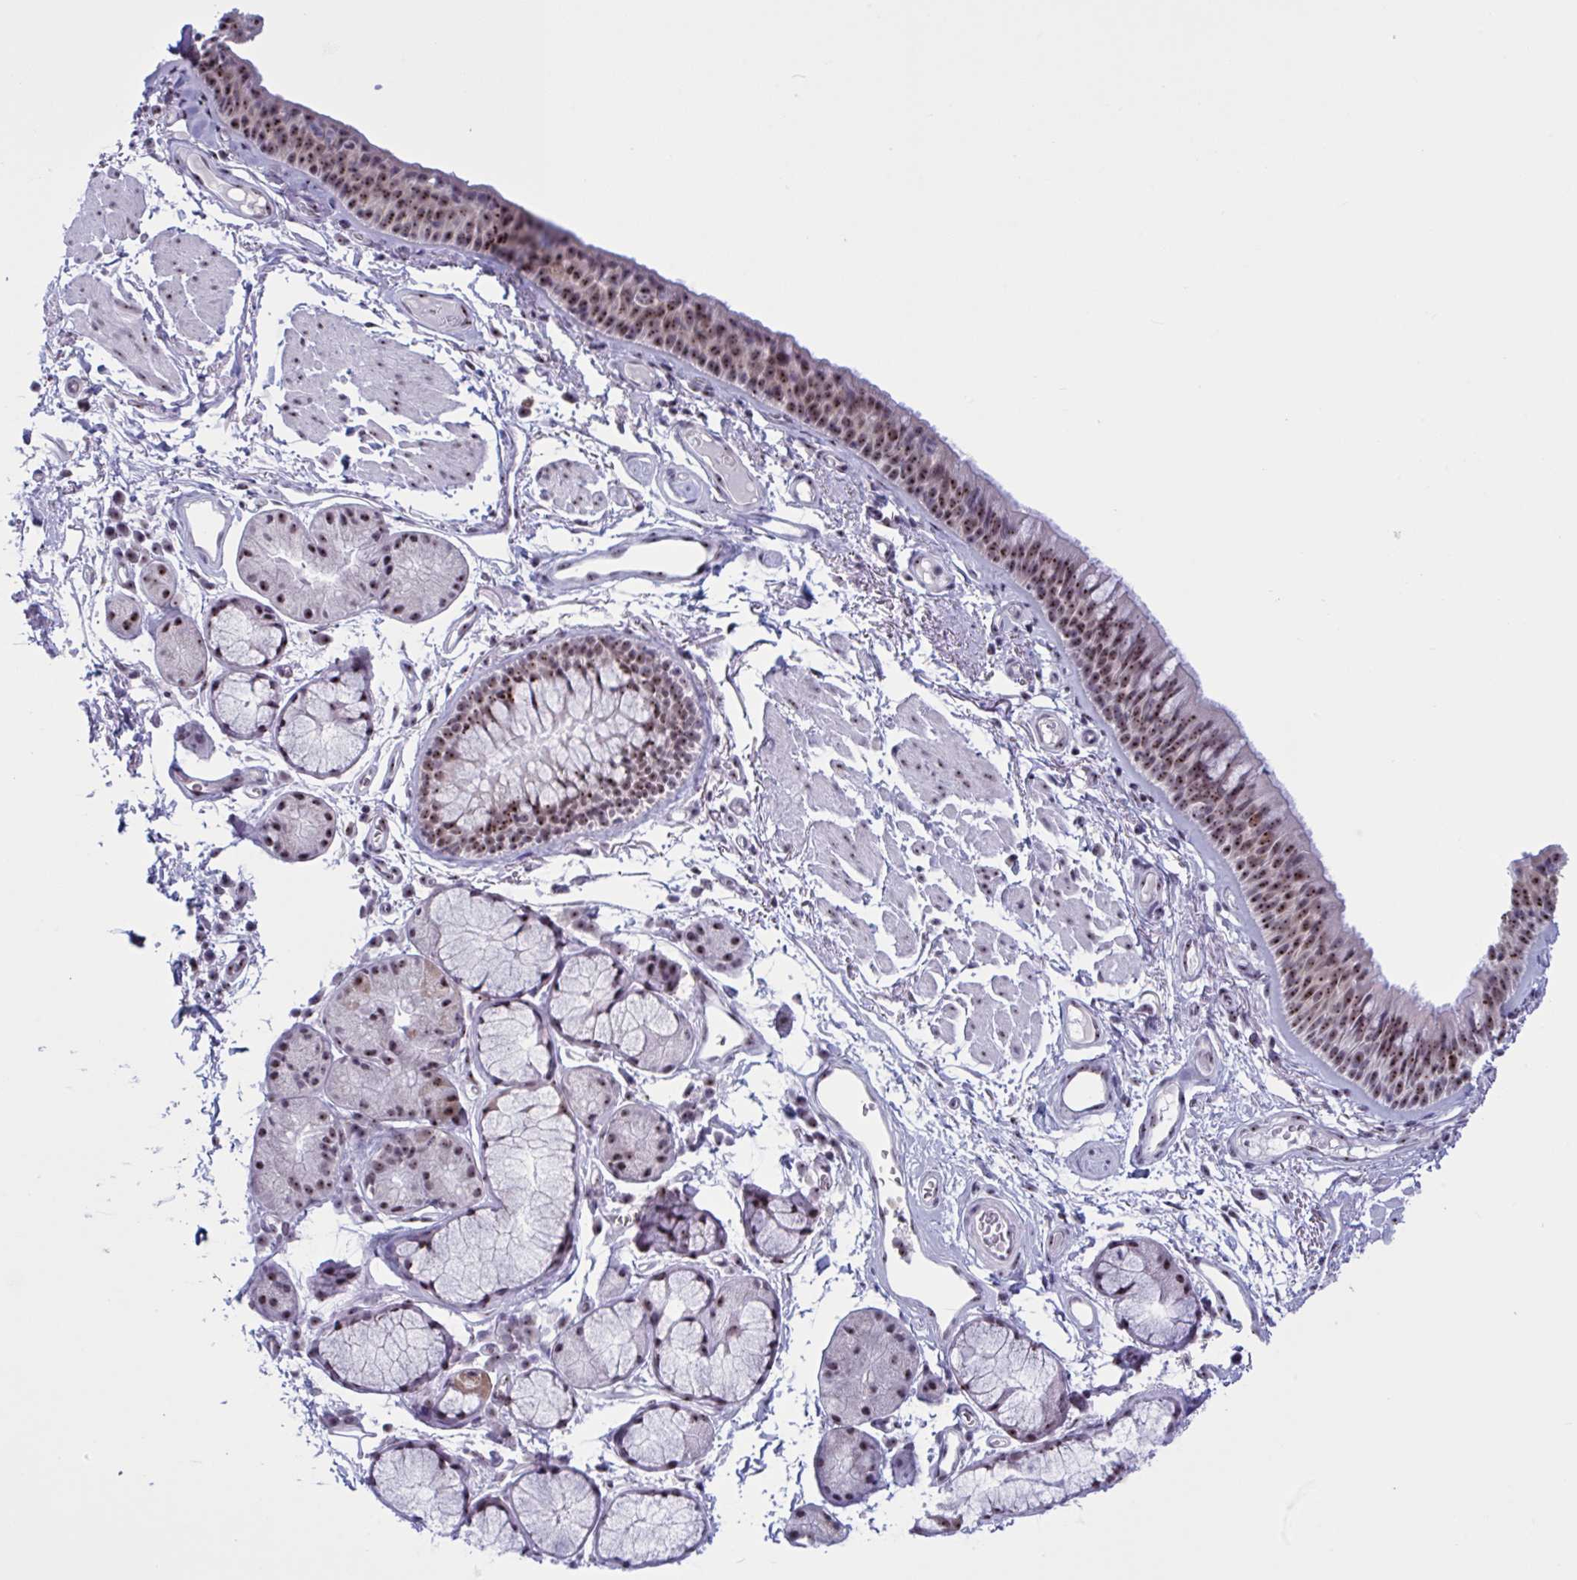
{"staining": {"intensity": "moderate", "quantity": ">75%", "location": "nuclear"}, "tissue": "bronchus", "cell_type": "Respiratory epithelial cells", "image_type": "normal", "snomed": [{"axis": "morphology", "description": "Normal tissue, NOS"}, {"axis": "topography", "description": "Cartilage tissue"}, {"axis": "topography", "description": "Bronchus"}], "caption": "This histopathology image shows immunohistochemistry (IHC) staining of unremarkable human bronchus, with medium moderate nuclear positivity in about >75% of respiratory epithelial cells.", "gene": "TGM6", "patient": {"sex": "female", "age": 79}}